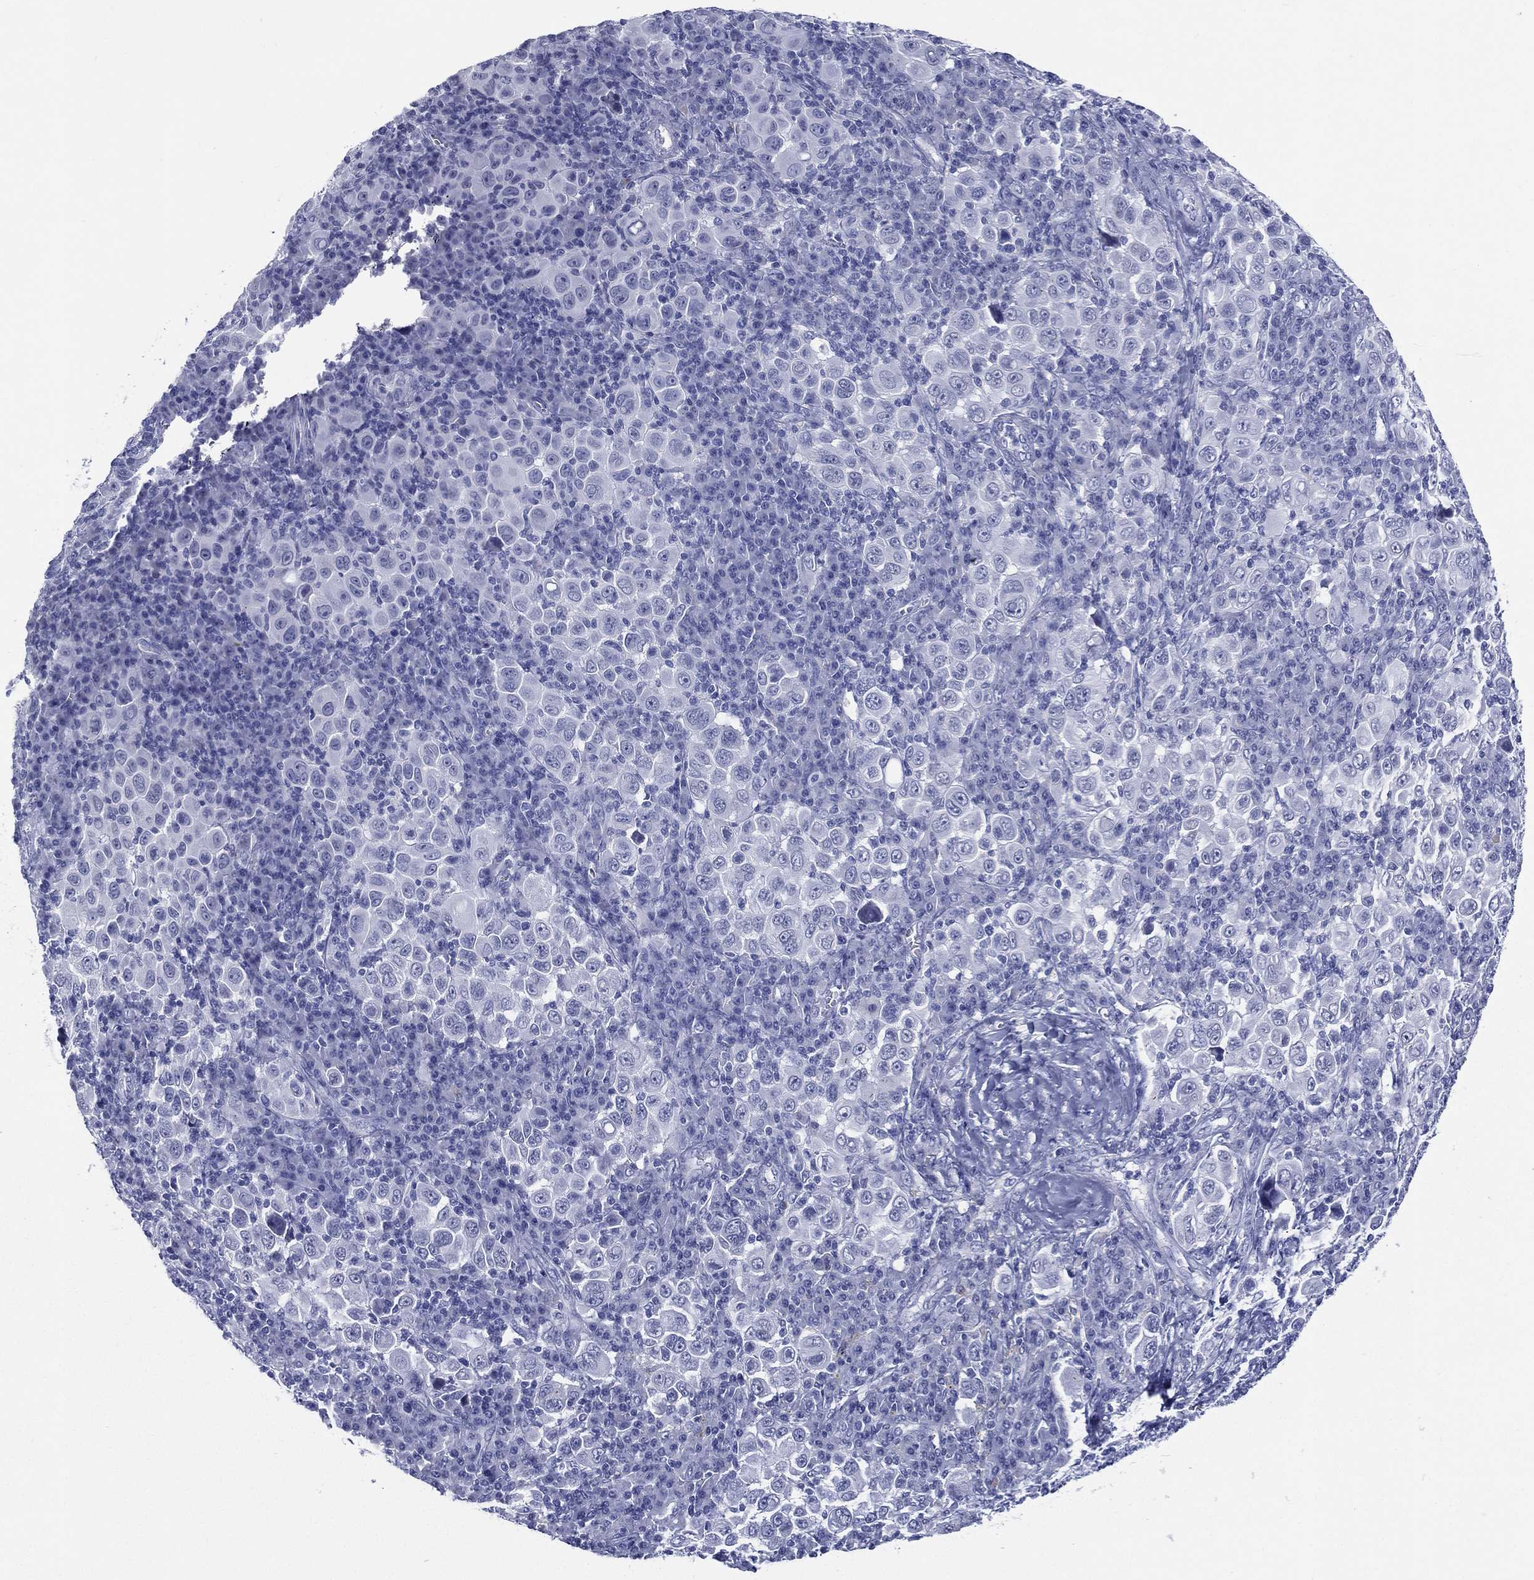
{"staining": {"intensity": "negative", "quantity": "none", "location": "none"}, "tissue": "melanoma", "cell_type": "Tumor cells", "image_type": "cancer", "snomed": [{"axis": "morphology", "description": "Malignant melanoma, NOS"}, {"axis": "topography", "description": "Skin"}], "caption": "IHC histopathology image of neoplastic tissue: melanoma stained with DAB exhibits no significant protein positivity in tumor cells.", "gene": "RSPH4A", "patient": {"sex": "female", "age": 57}}